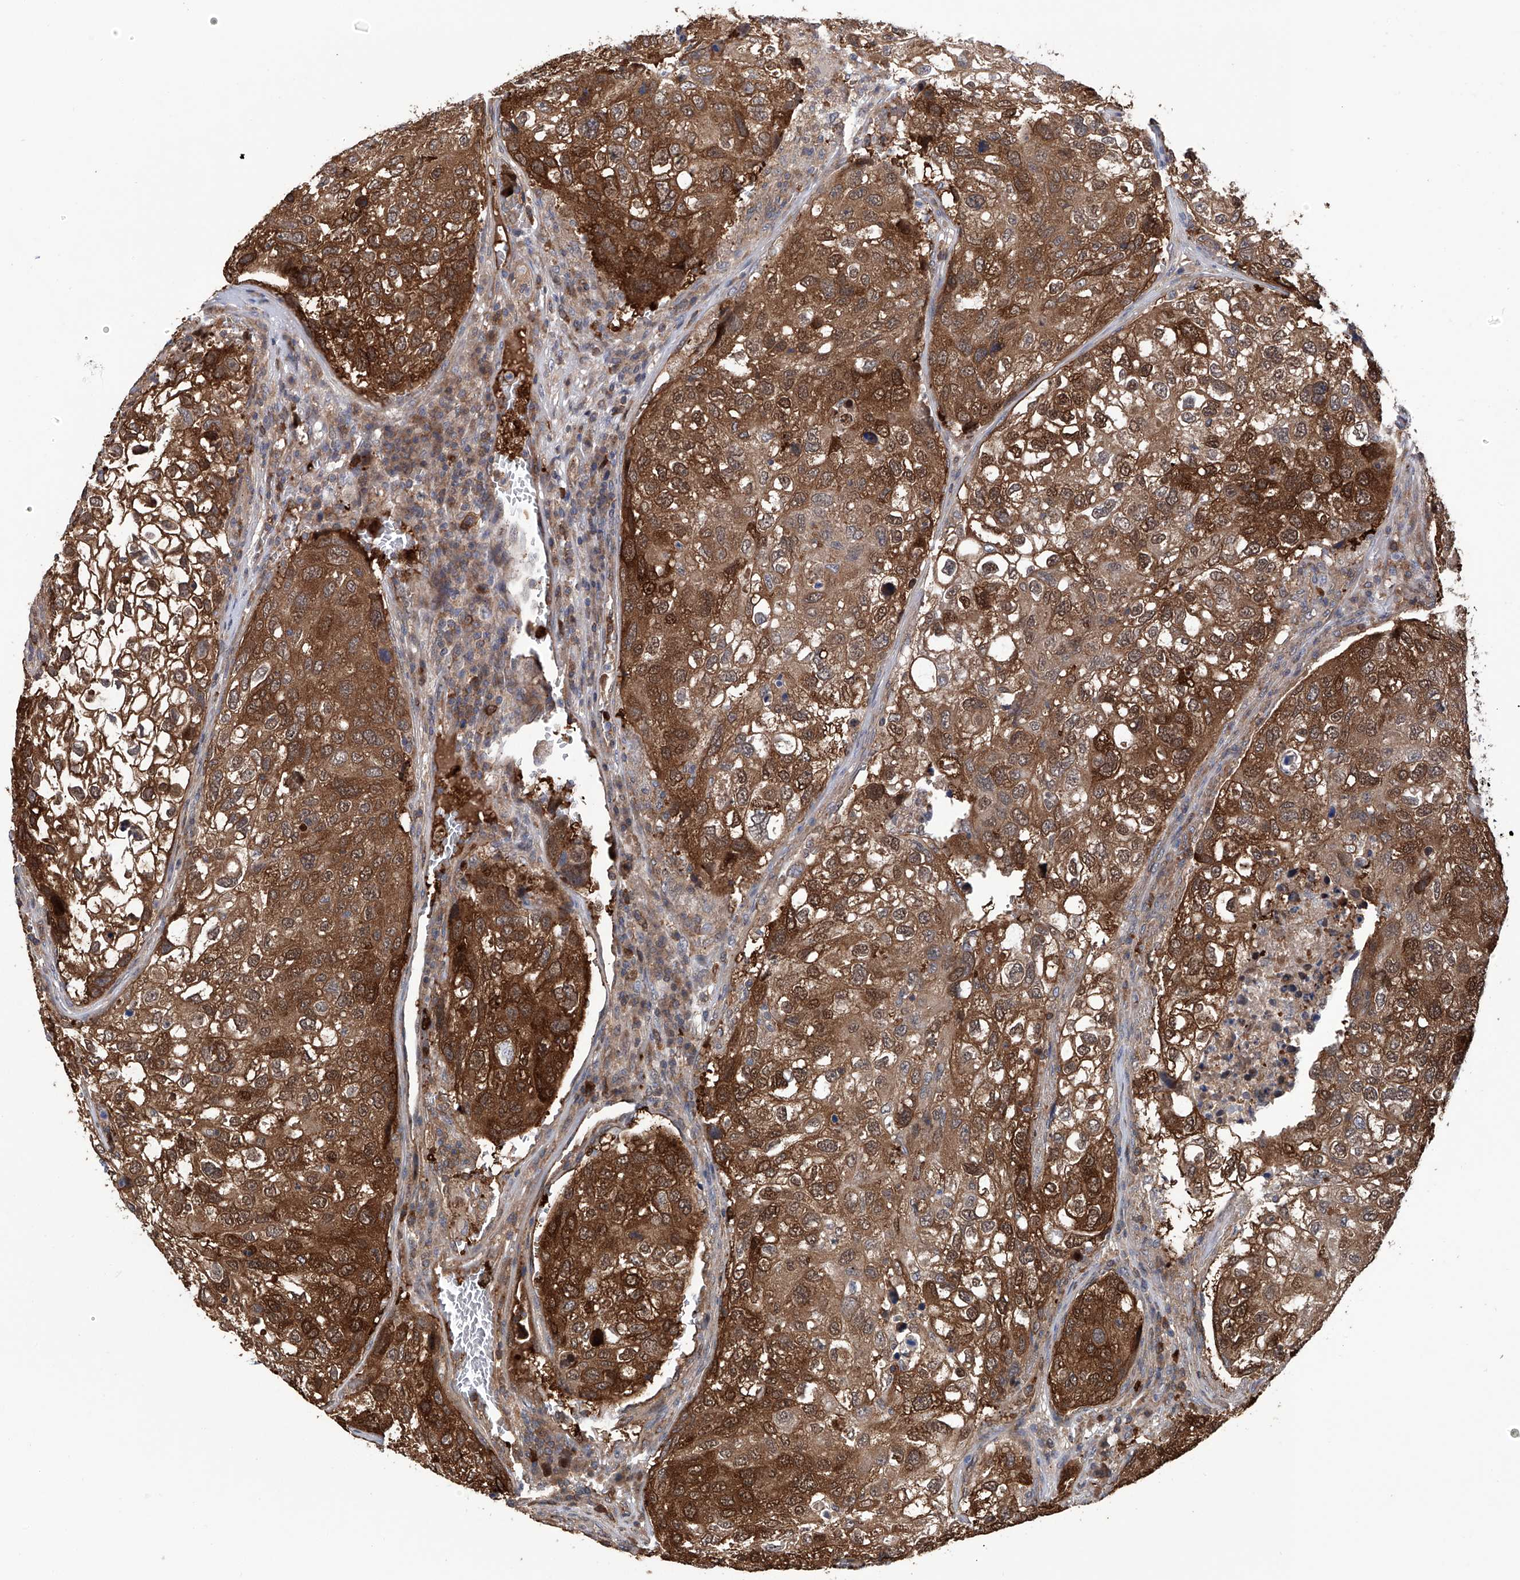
{"staining": {"intensity": "strong", "quantity": ">75%", "location": "cytoplasmic/membranous,nuclear"}, "tissue": "urothelial cancer", "cell_type": "Tumor cells", "image_type": "cancer", "snomed": [{"axis": "morphology", "description": "Urothelial carcinoma, High grade"}, {"axis": "topography", "description": "Lymph node"}, {"axis": "topography", "description": "Urinary bladder"}], "caption": "A high amount of strong cytoplasmic/membranous and nuclear positivity is present in about >75% of tumor cells in high-grade urothelial carcinoma tissue.", "gene": "NUDT17", "patient": {"sex": "male", "age": 51}}